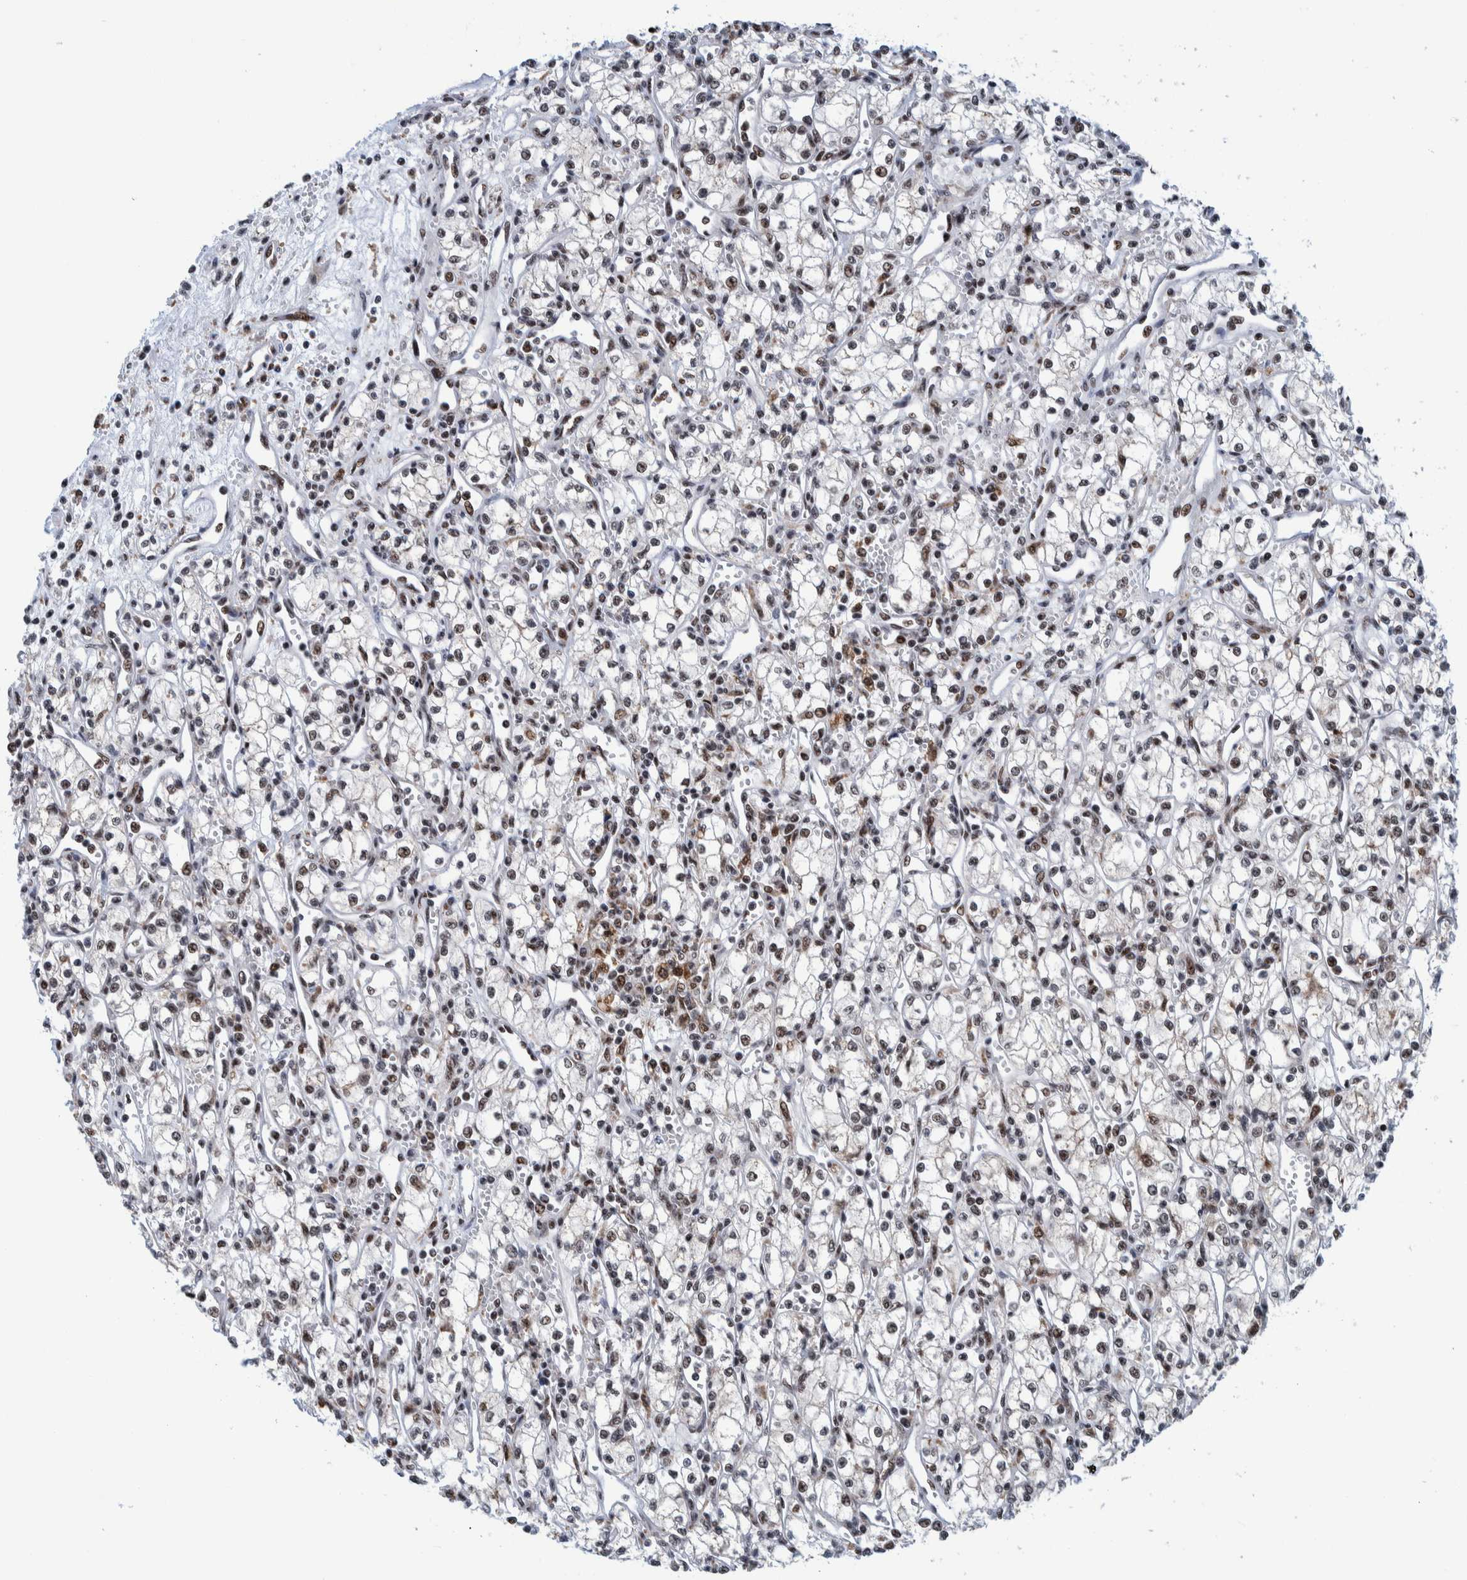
{"staining": {"intensity": "weak", "quantity": ">75%", "location": "nuclear"}, "tissue": "renal cancer", "cell_type": "Tumor cells", "image_type": "cancer", "snomed": [{"axis": "morphology", "description": "Adenocarcinoma, NOS"}, {"axis": "topography", "description": "Kidney"}], "caption": "Approximately >75% of tumor cells in renal cancer demonstrate weak nuclear protein expression as visualized by brown immunohistochemical staining.", "gene": "EFTUD2", "patient": {"sex": "male", "age": 59}}